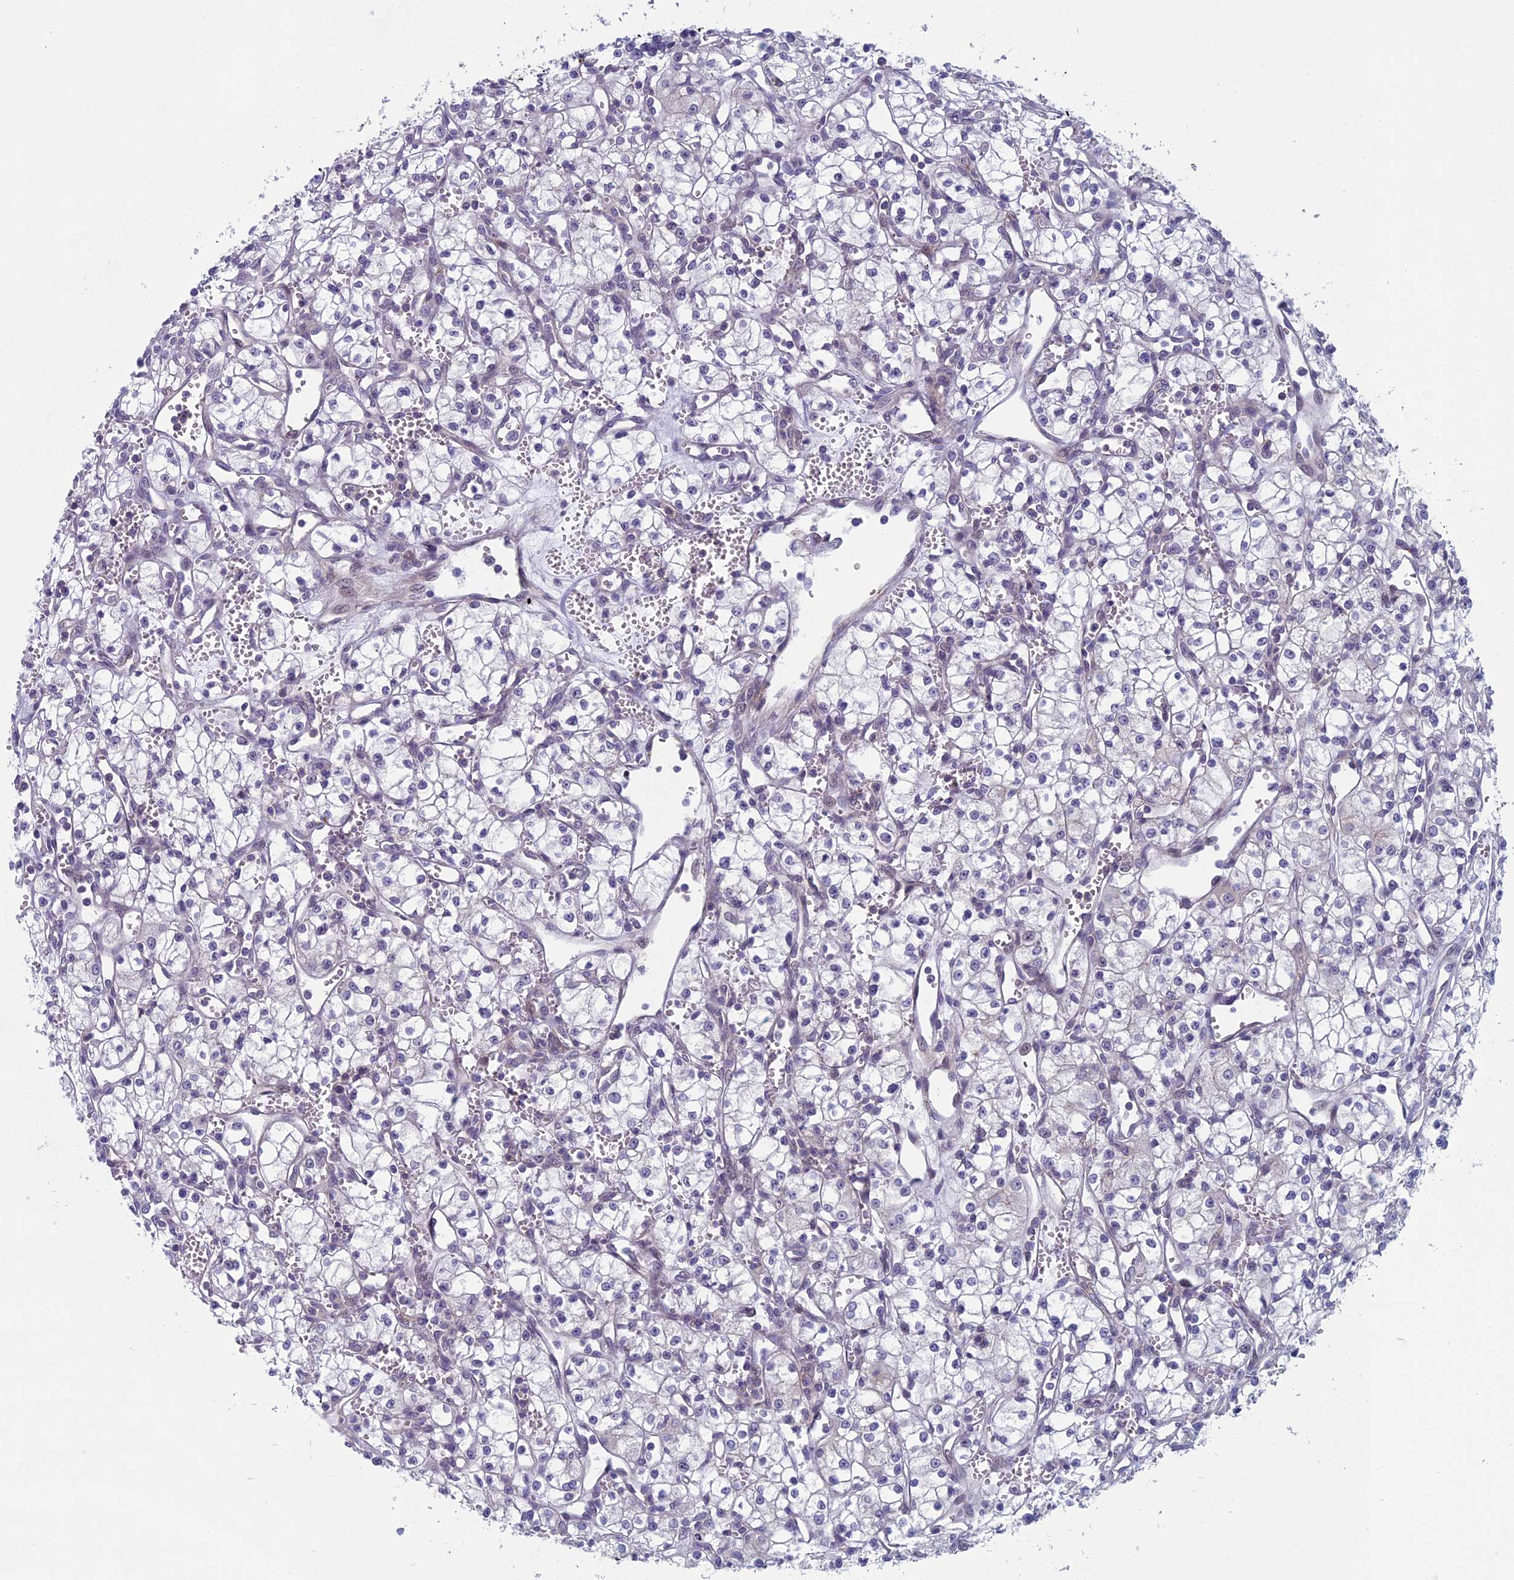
{"staining": {"intensity": "negative", "quantity": "none", "location": "none"}, "tissue": "renal cancer", "cell_type": "Tumor cells", "image_type": "cancer", "snomed": [{"axis": "morphology", "description": "Adenocarcinoma, NOS"}, {"axis": "topography", "description": "Kidney"}], "caption": "Tumor cells show no significant expression in renal cancer.", "gene": "CNEP1R1", "patient": {"sex": "male", "age": 59}}